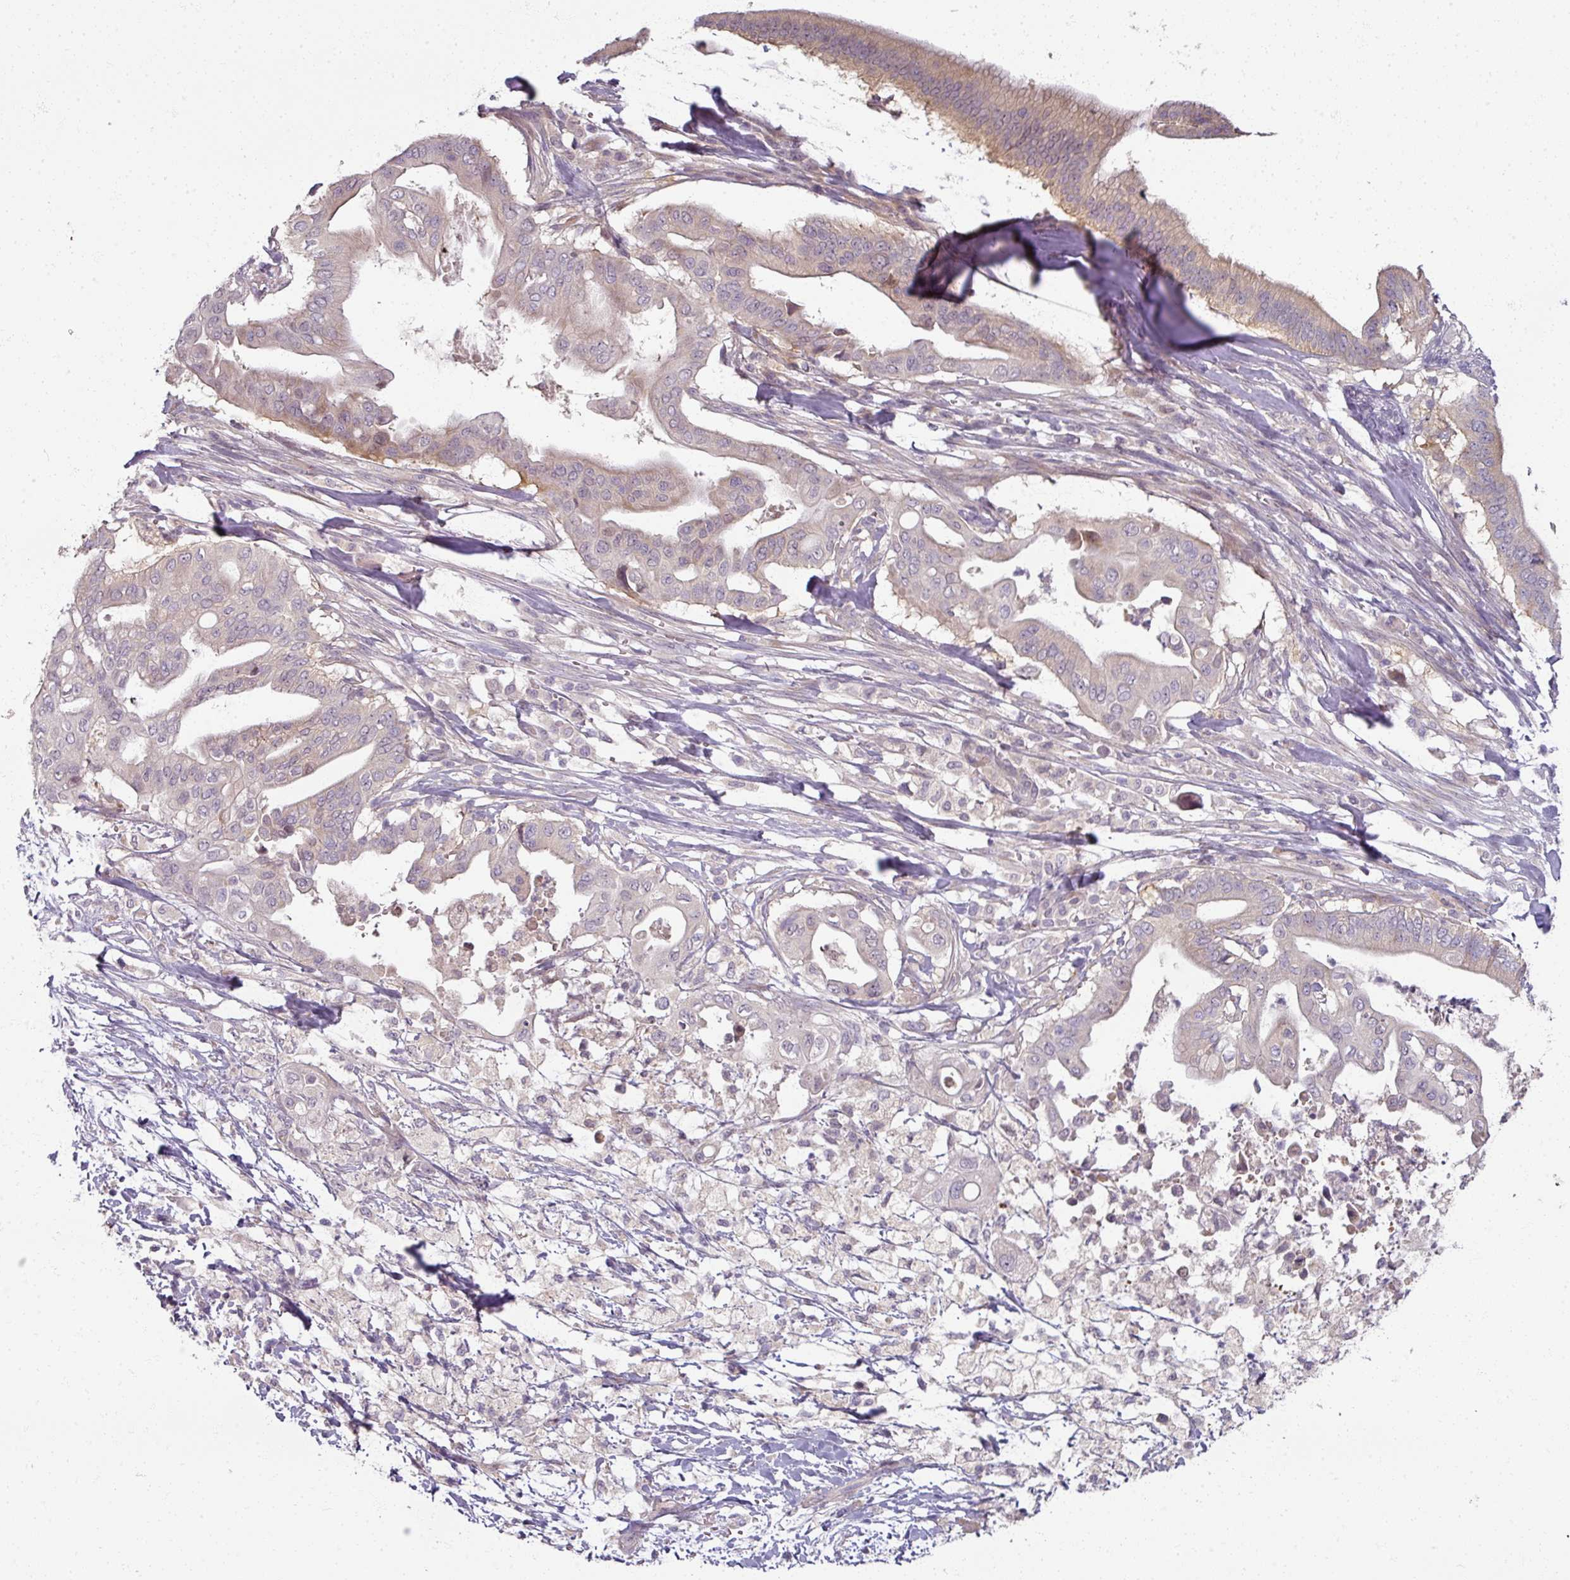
{"staining": {"intensity": "weak", "quantity": "<25%", "location": "cytoplasmic/membranous"}, "tissue": "pancreatic cancer", "cell_type": "Tumor cells", "image_type": "cancer", "snomed": [{"axis": "morphology", "description": "Adenocarcinoma, NOS"}, {"axis": "topography", "description": "Pancreas"}], "caption": "DAB (3,3'-diaminobenzidine) immunohistochemical staining of pancreatic cancer reveals no significant expression in tumor cells.", "gene": "MYMK", "patient": {"sex": "male", "age": 68}}